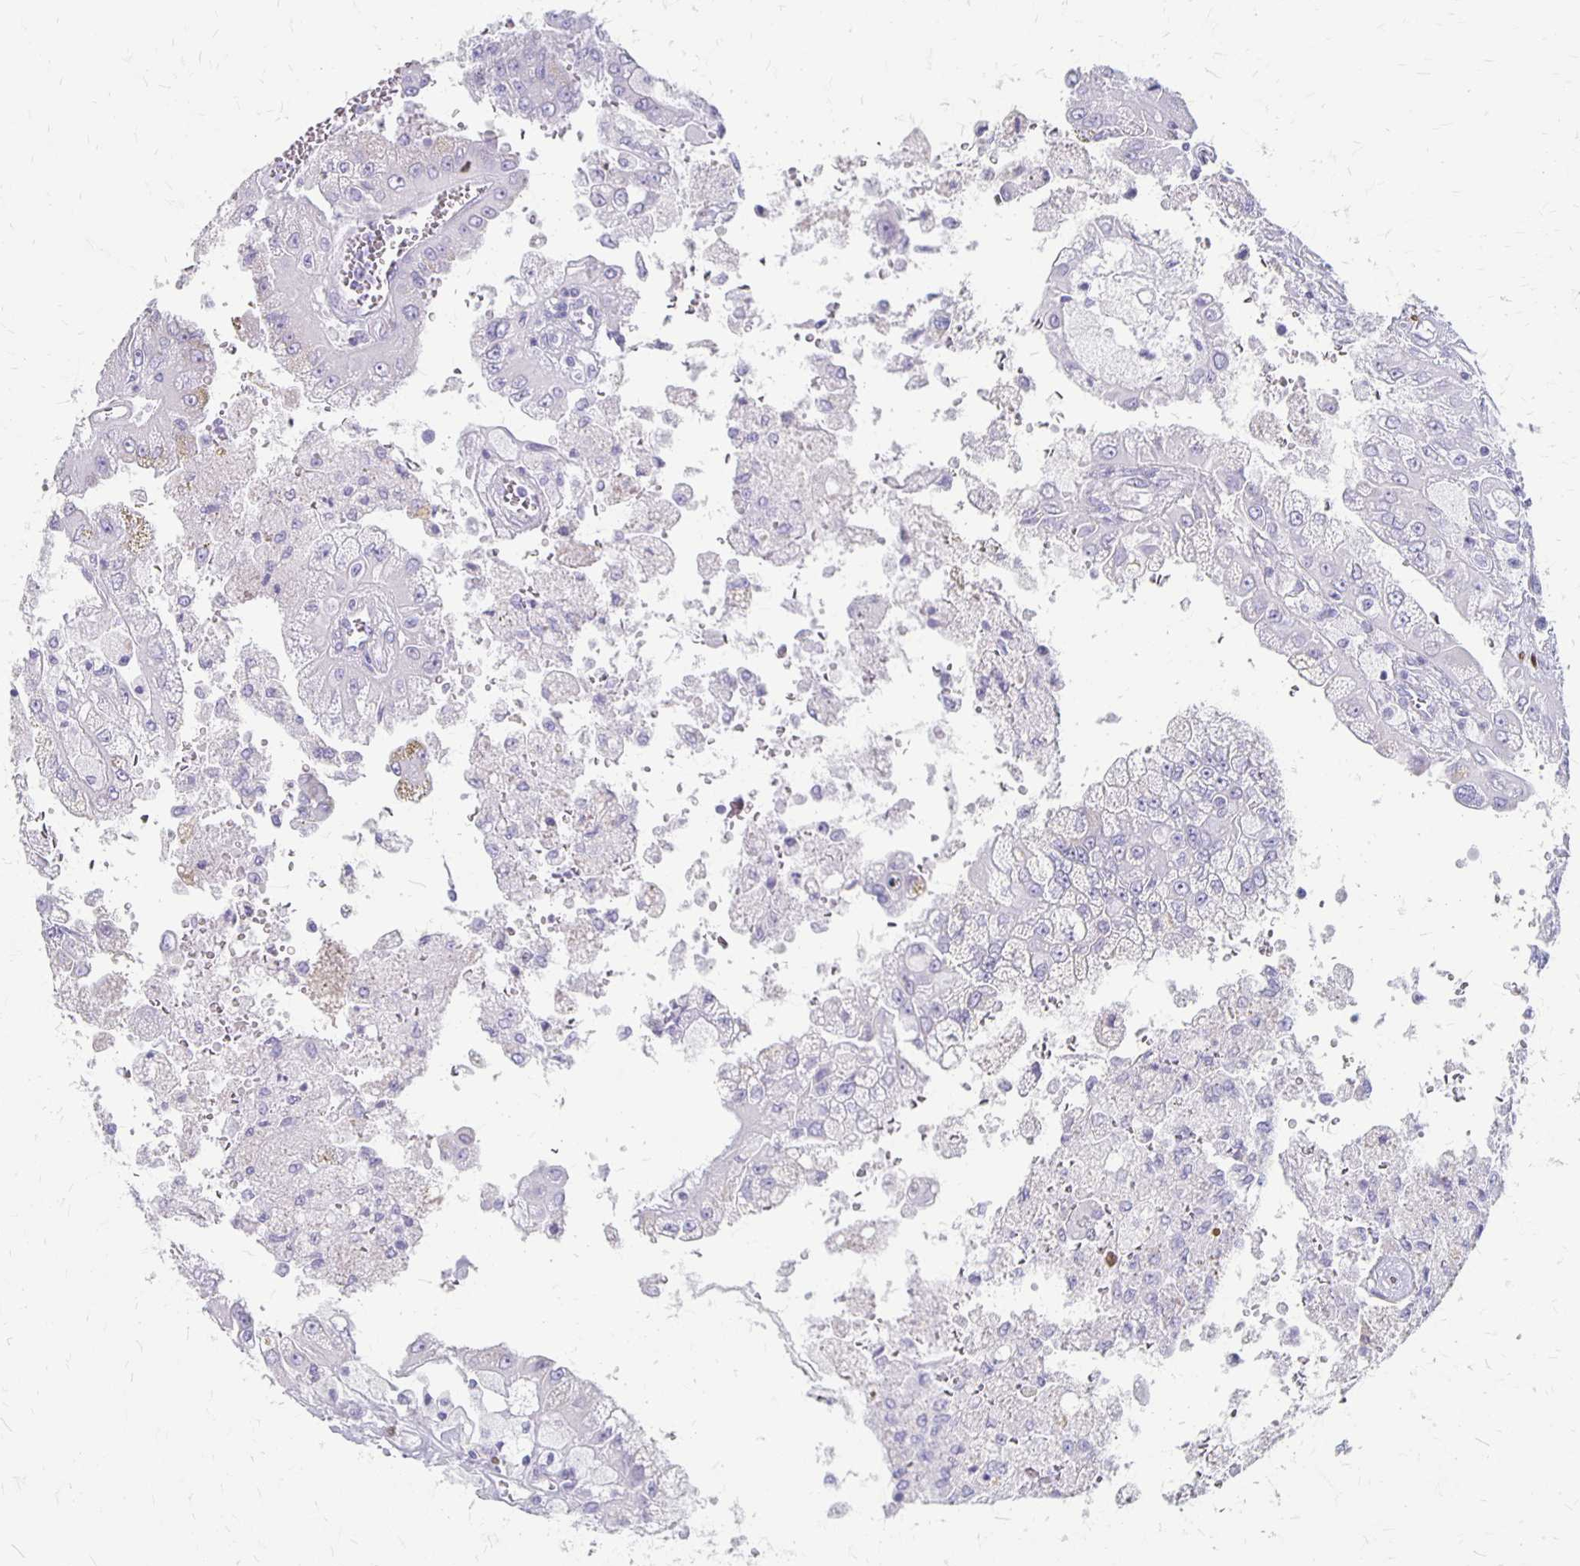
{"staining": {"intensity": "negative", "quantity": "none", "location": "none"}, "tissue": "renal cancer", "cell_type": "Tumor cells", "image_type": "cancer", "snomed": [{"axis": "morphology", "description": "Adenocarcinoma, NOS"}, {"axis": "topography", "description": "Kidney"}], "caption": "Immunohistochemistry (IHC) of human renal cancer (adenocarcinoma) exhibits no staining in tumor cells. (DAB (3,3'-diaminobenzidine) IHC visualized using brightfield microscopy, high magnification).", "gene": "MAGEC2", "patient": {"sex": "male", "age": 58}}